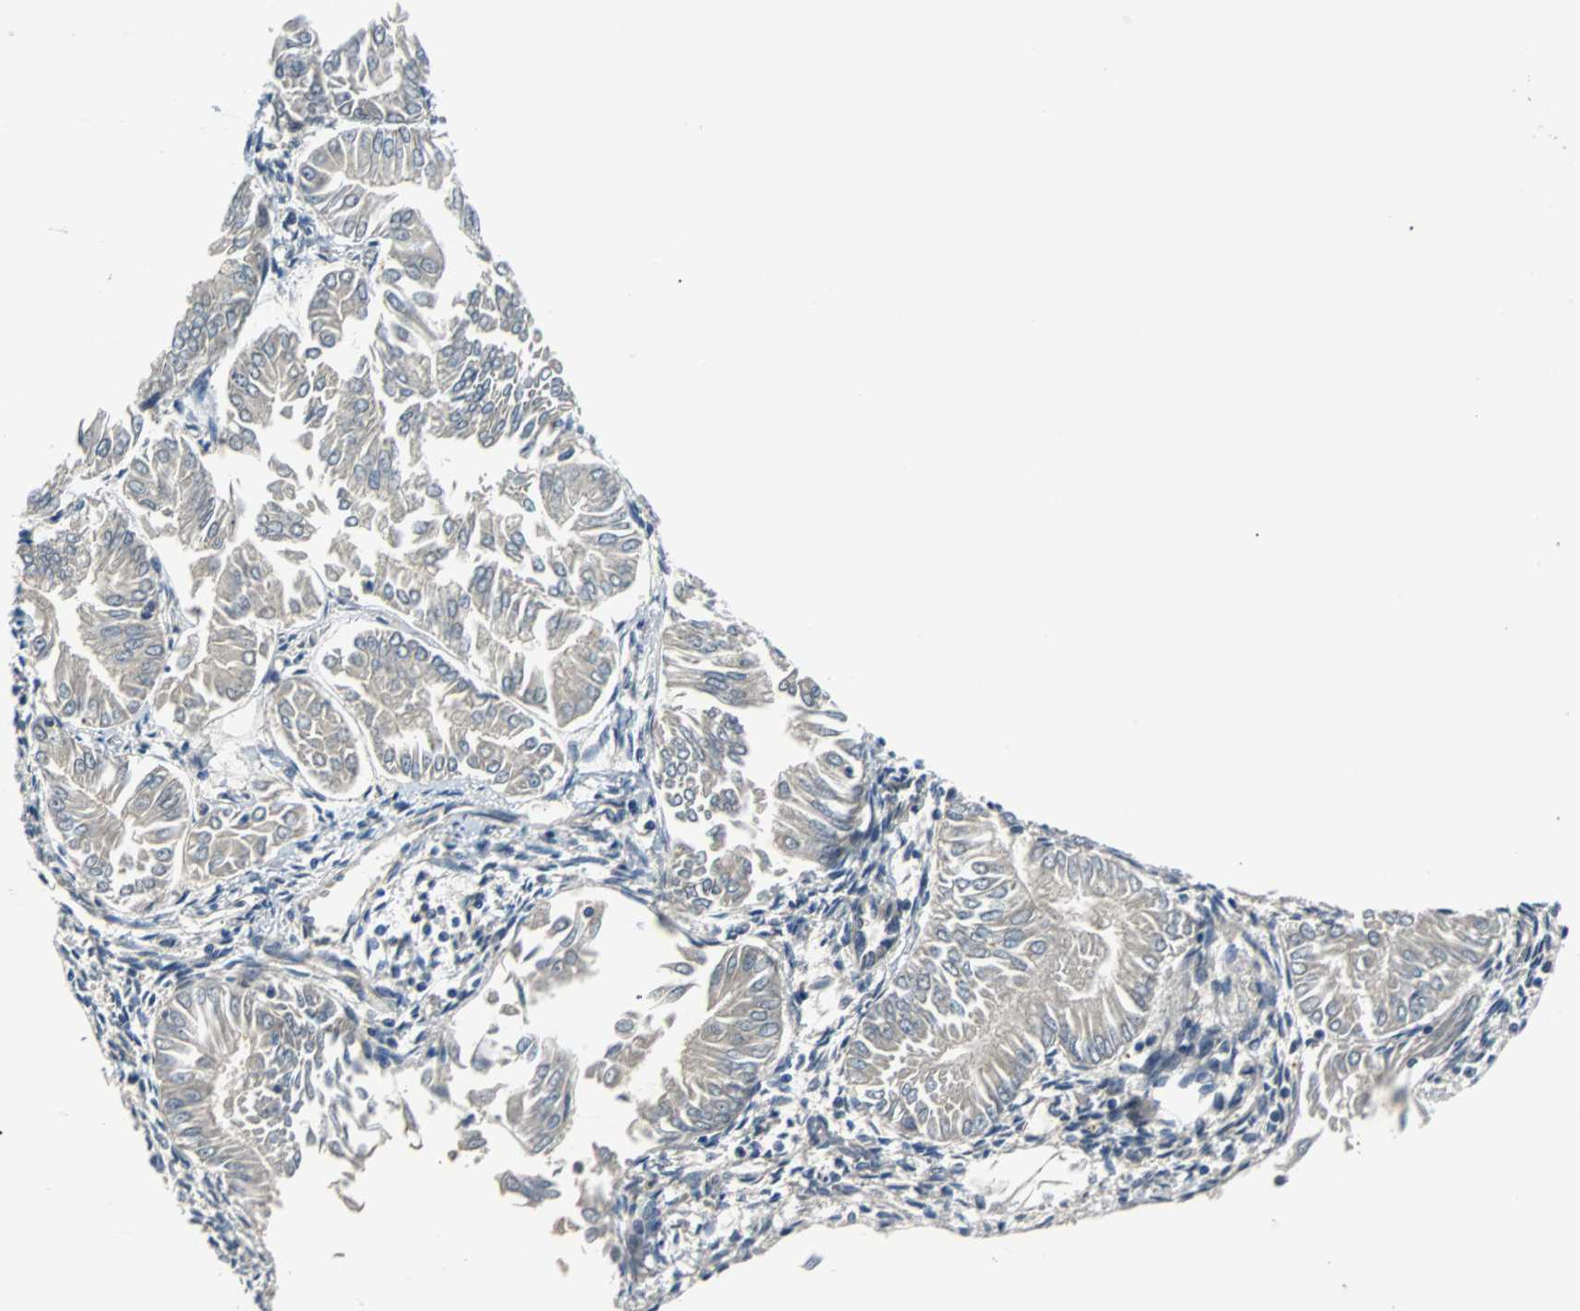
{"staining": {"intensity": "negative", "quantity": "none", "location": "none"}, "tissue": "endometrial cancer", "cell_type": "Tumor cells", "image_type": "cancer", "snomed": [{"axis": "morphology", "description": "Adenocarcinoma, NOS"}, {"axis": "topography", "description": "Endometrium"}], "caption": "Tumor cells are negative for brown protein staining in endometrial cancer (adenocarcinoma).", "gene": "FHL2", "patient": {"sex": "female", "age": 53}}